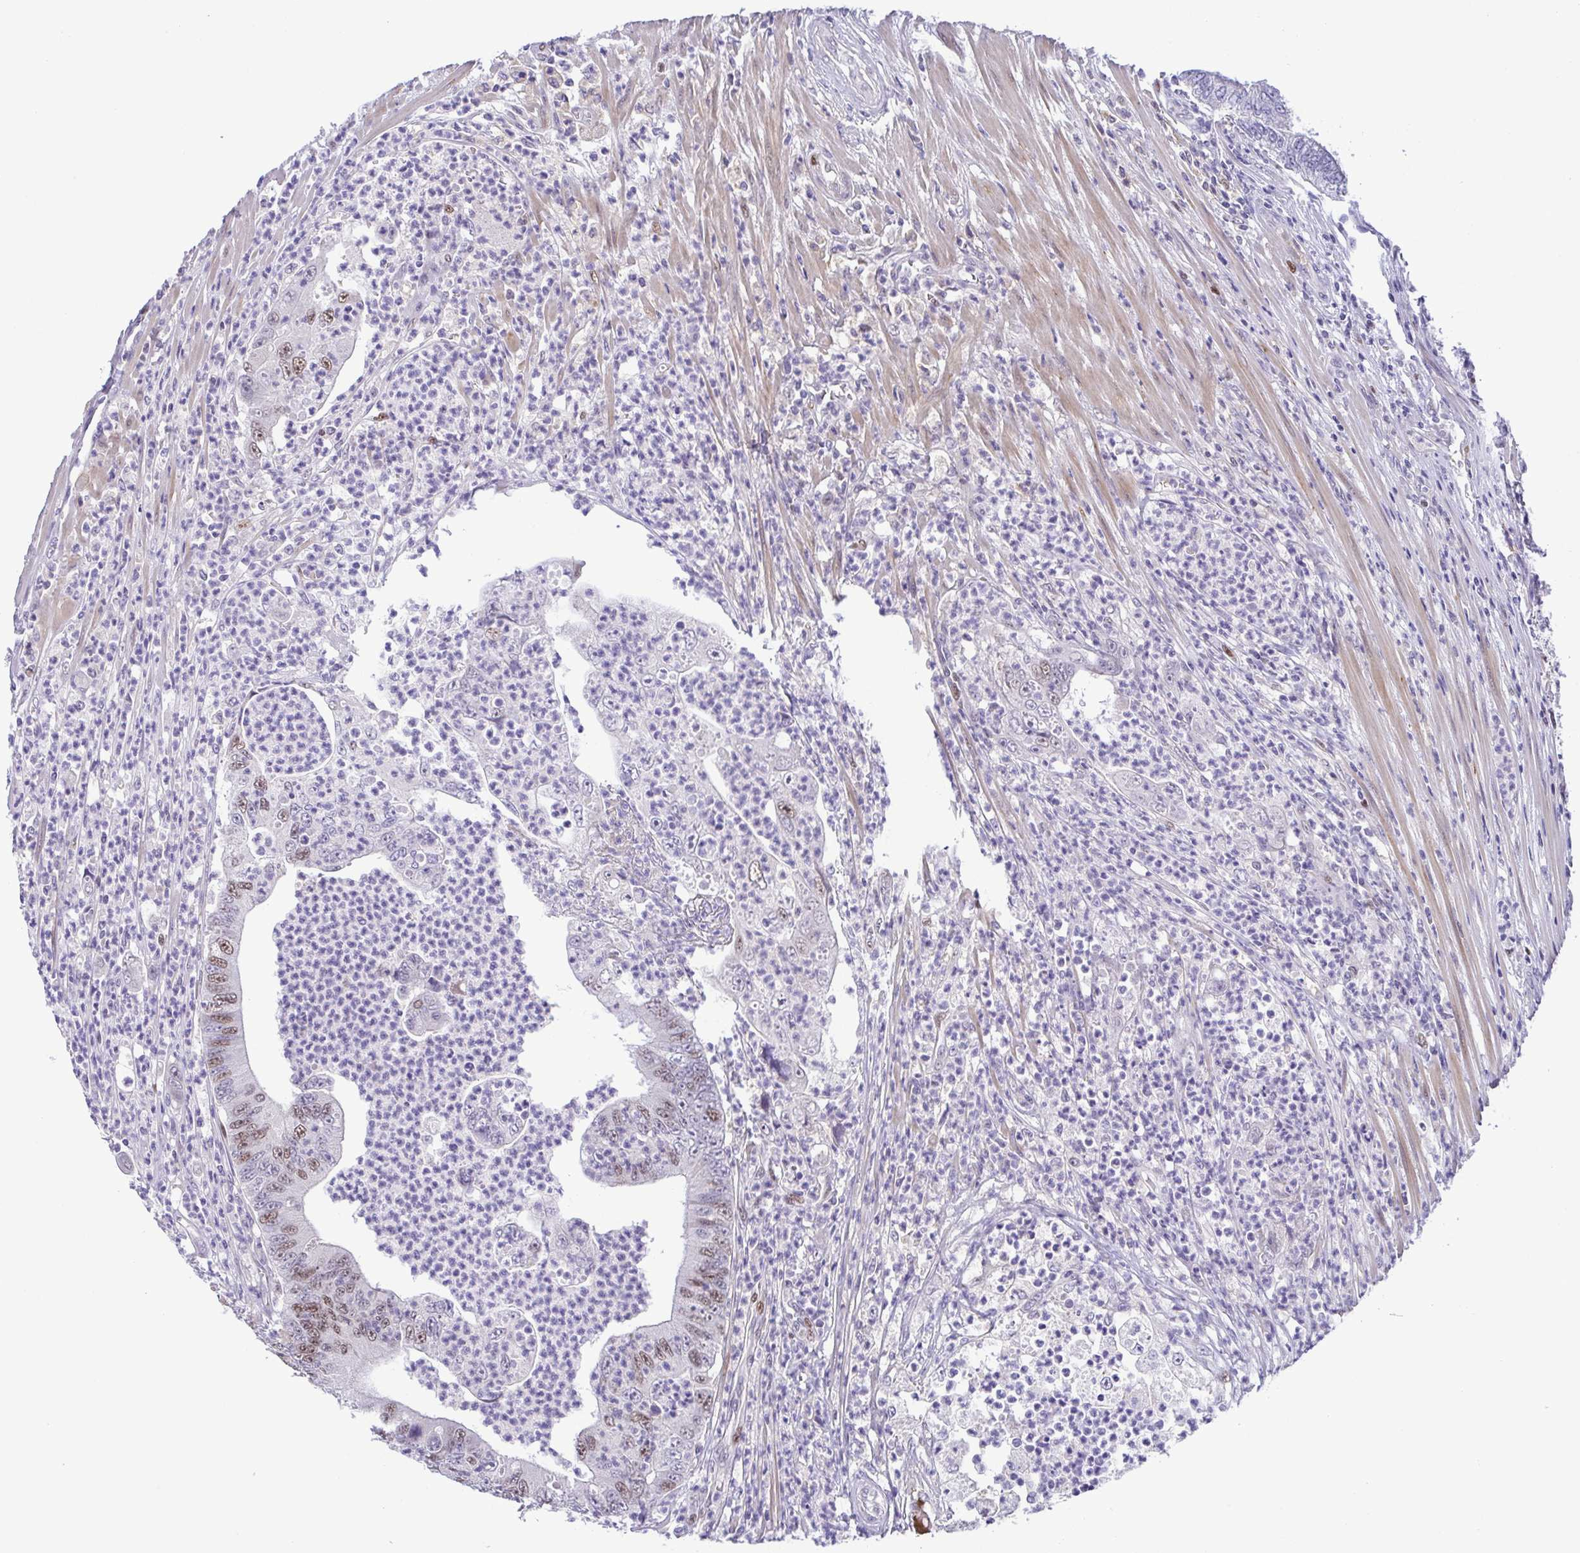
{"staining": {"intensity": "moderate", "quantity": "<25%", "location": "nuclear"}, "tissue": "colorectal cancer", "cell_type": "Tumor cells", "image_type": "cancer", "snomed": [{"axis": "morphology", "description": "Adenocarcinoma, NOS"}, {"axis": "topography", "description": "Colon"}], "caption": "High-magnification brightfield microscopy of adenocarcinoma (colorectal) stained with DAB (3,3'-diaminobenzidine) (brown) and counterstained with hematoxylin (blue). tumor cells exhibit moderate nuclear expression is appreciated in approximately<25% of cells. (Stains: DAB in brown, nuclei in blue, Microscopy: brightfield microscopy at high magnification).", "gene": "TIPIN", "patient": {"sex": "female", "age": 48}}